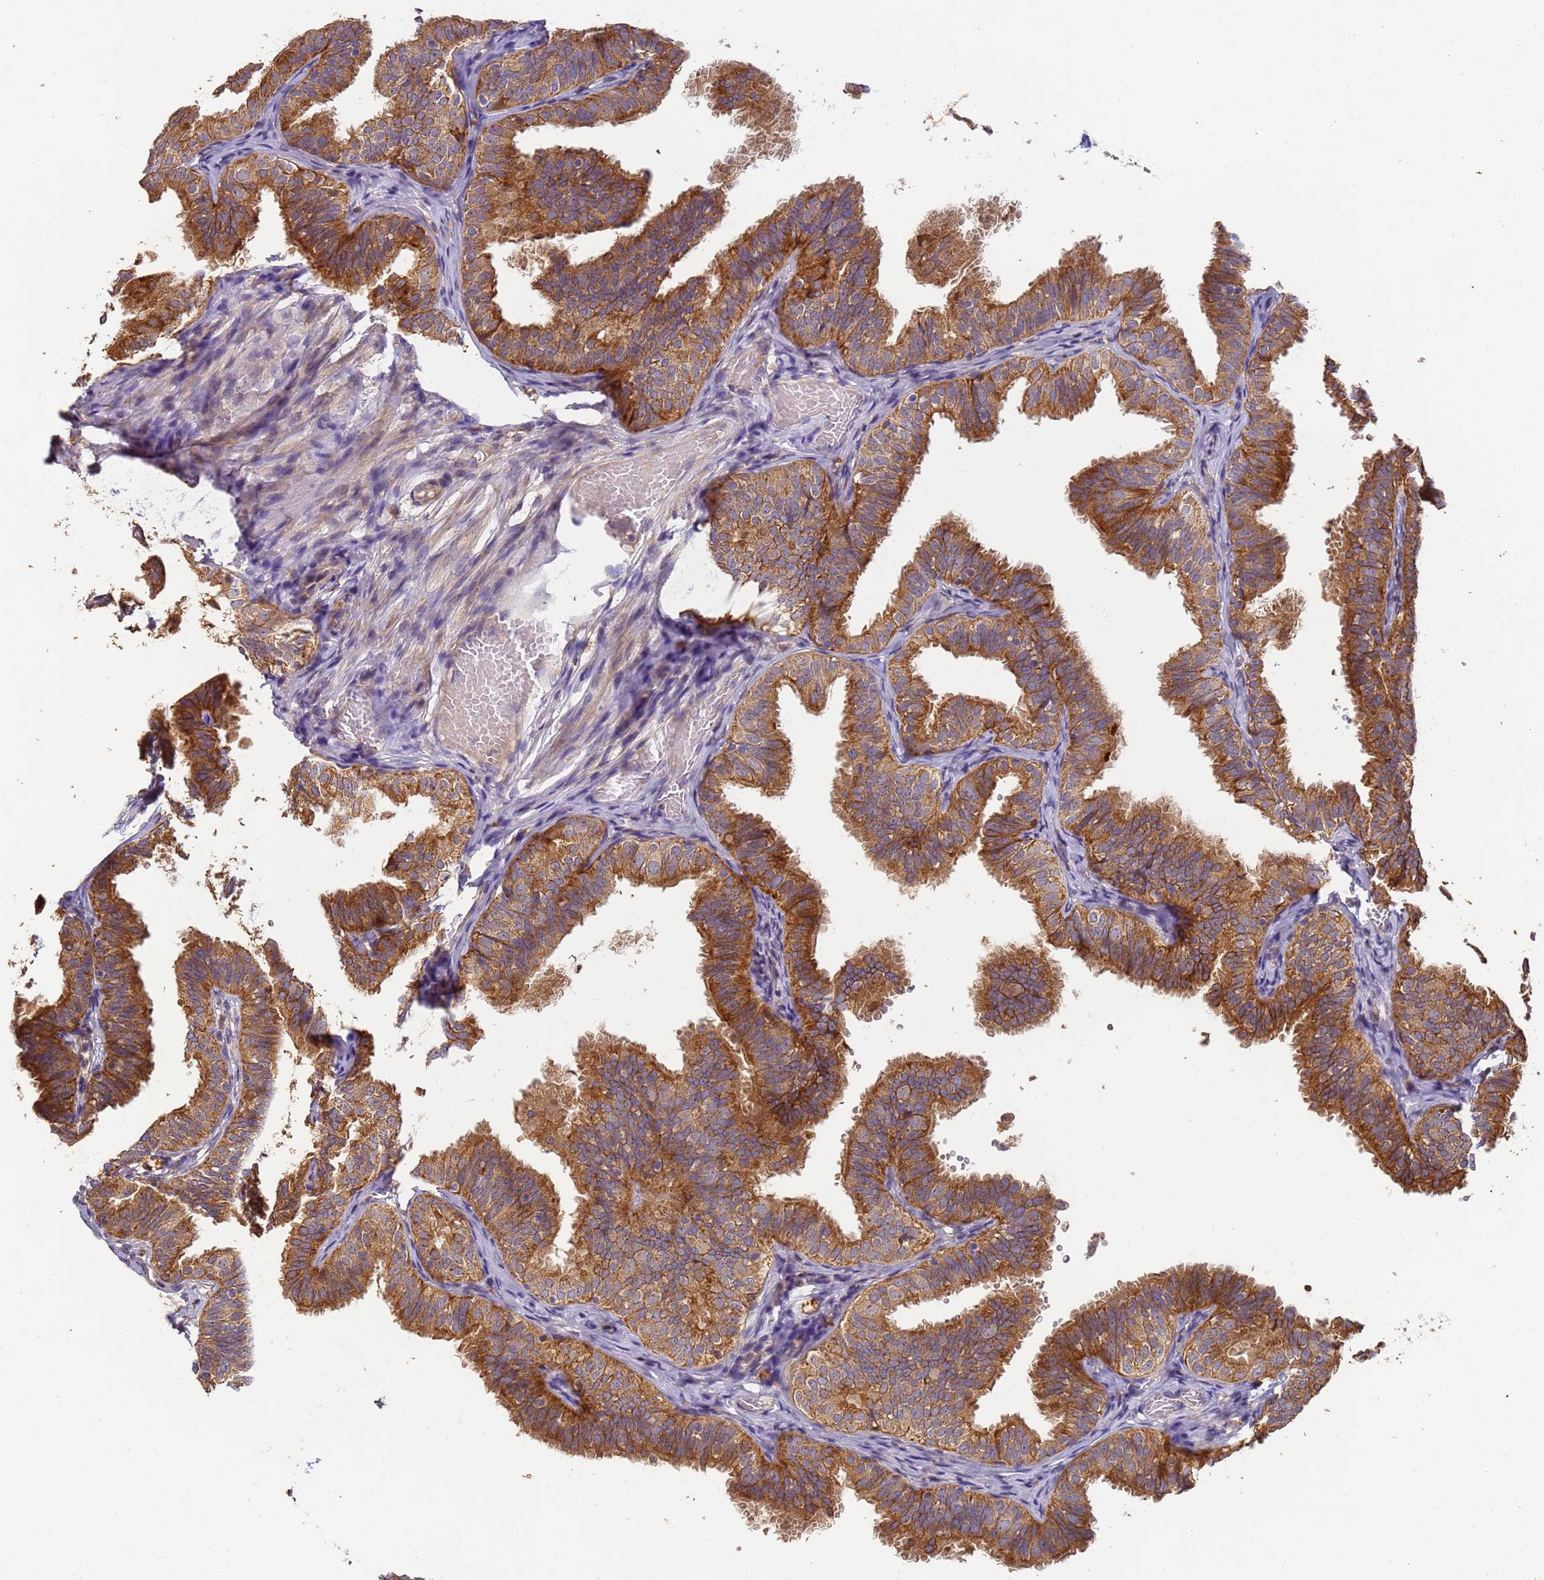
{"staining": {"intensity": "strong", "quantity": ">75%", "location": "cytoplasmic/membranous"}, "tissue": "fallopian tube", "cell_type": "Glandular cells", "image_type": "normal", "snomed": [{"axis": "morphology", "description": "Normal tissue, NOS"}, {"axis": "topography", "description": "Fallopian tube"}], "caption": "Immunohistochemical staining of normal human fallopian tube shows >75% levels of strong cytoplasmic/membranous protein staining in approximately >75% of glandular cells.", "gene": "TIGAR", "patient": {"sex": "female", "age": 35}}